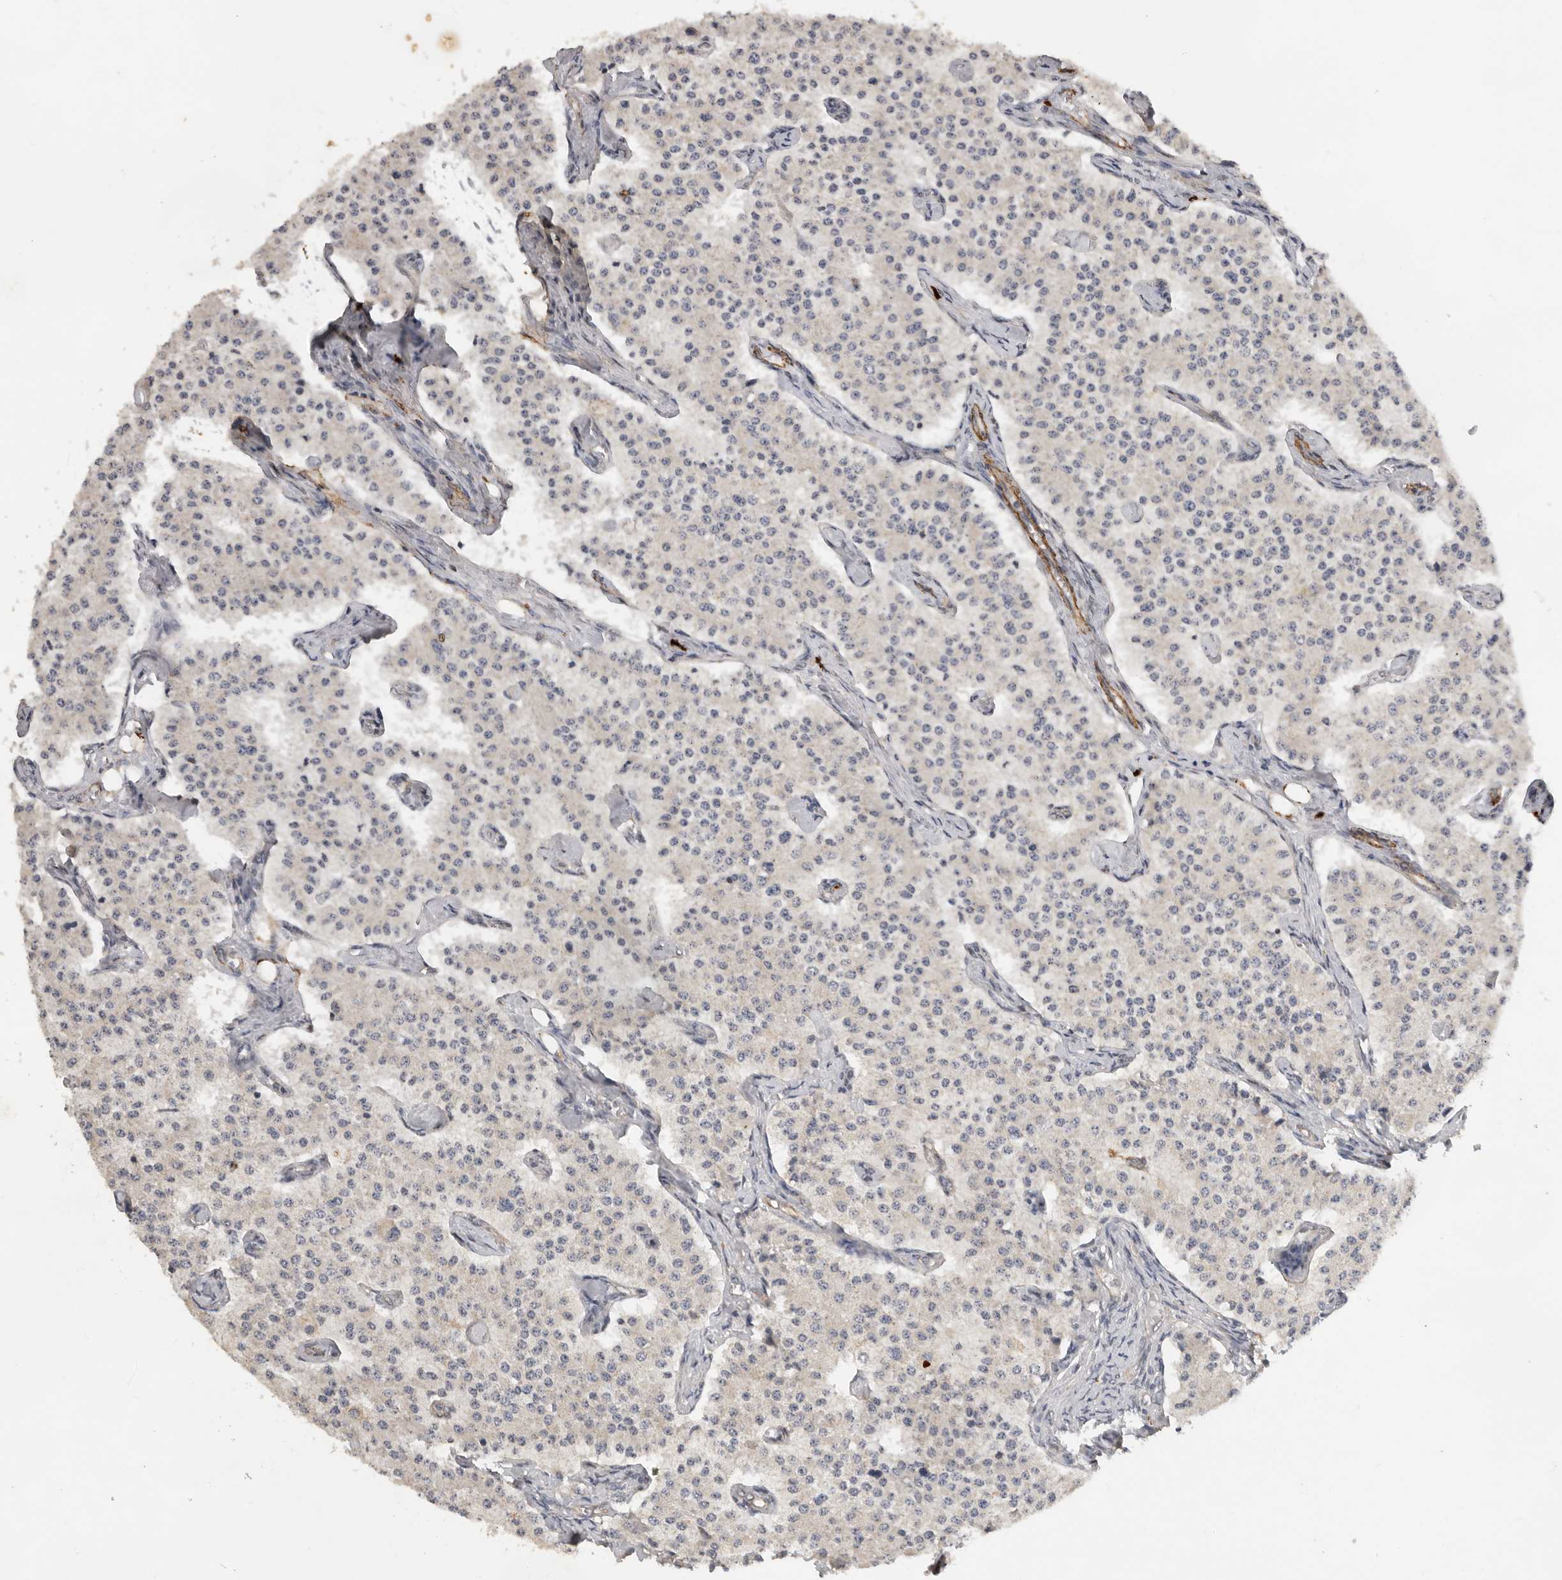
{"staining": {"intensity": "negative", "quantity": "none", "location": "none"}, "tissue": "carcinoid", "cell_type": "Tumor cells", "image_type": "cancer", "snomed": [{"axis": "morphology", "description": "Carcinoid, malignant, NOS"}, {"axis": "topography", "description": "Colon"}], "caption": "High power microscopy micrograph of an immunohistochemistry micrograph of malignant carcinoid, revealing no significant expression in tumor cells.", "gene": "RNF157", "patient": {"sex": "female", "age": 52}}